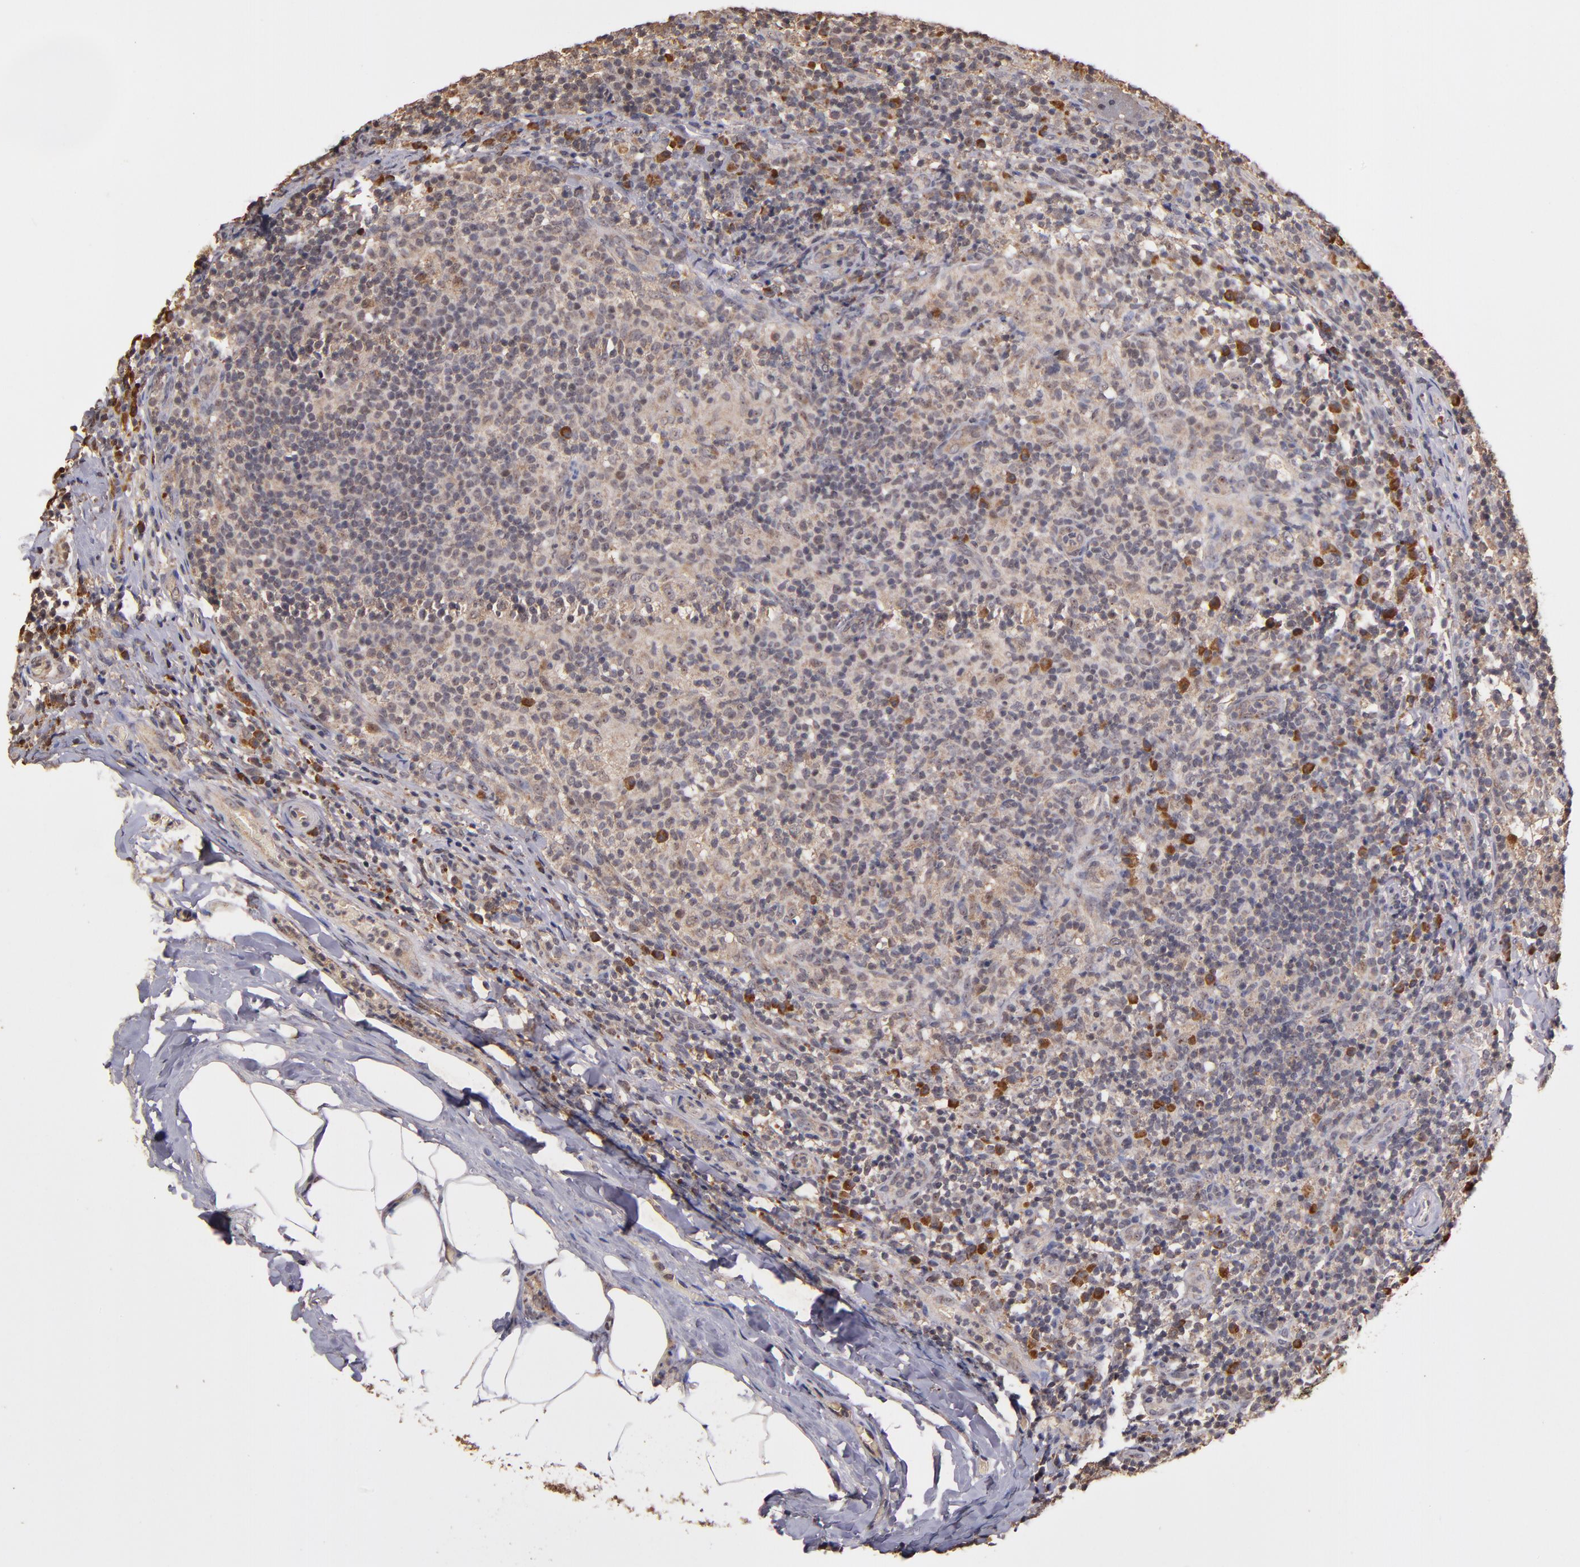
{"staining": {"intensity": "weak", "quantity": "<25%", "location": "cytoplasmic/membranous"}, "tissue": "lymph node", "cell_type": "Germinal center cells", "image_type": "normal", "snomed": [{"axis": "morphology", "description": "Normal tissue, NOS"}, {"axis": "morphology", "description": "Inflammation, NOS"}, {"axis": "topography", "description": "Lymph node"}], "caption": "This is an IHC photomicrograph of unremarkable human lymph node. There is no expression in germinal center cells.", "gene": "RIOK3", "patient": {"sex": "male", "age": 46}}